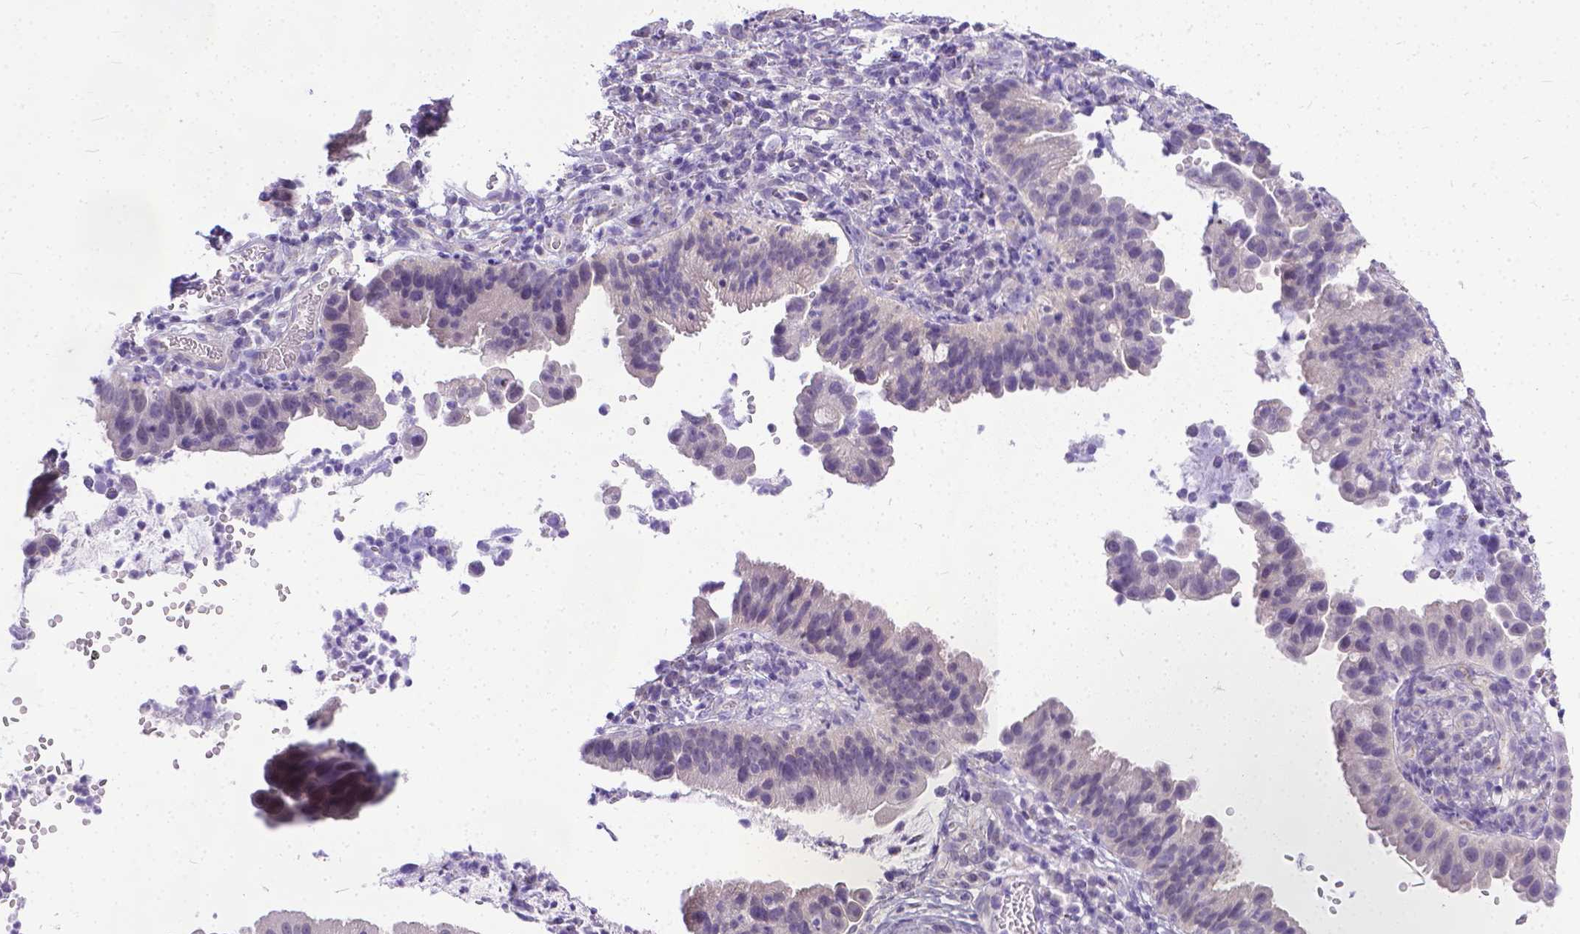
{"staining": {"intensity": "negative", "quantity": "none", "location": "none"}, "tissue": "cervical cancer", "cell_type": "Tumor cells", "image_type": "cancer", "snomed": [{"axis": "morphology", "description": "Adenocarcinoma, NOS"}, {"axis": "topography", "description": "Cervix"}], "caption": "DAB (3,3'-diaminobenzidine) immunohistochemical staining of human cervical cancer reveals no significant expression in tumor cells. (Immunohistochemistry, brightfield microscopy, high magnification).", "gene": "TTLL6", "patient": {"sex": "female", "age": 34}}